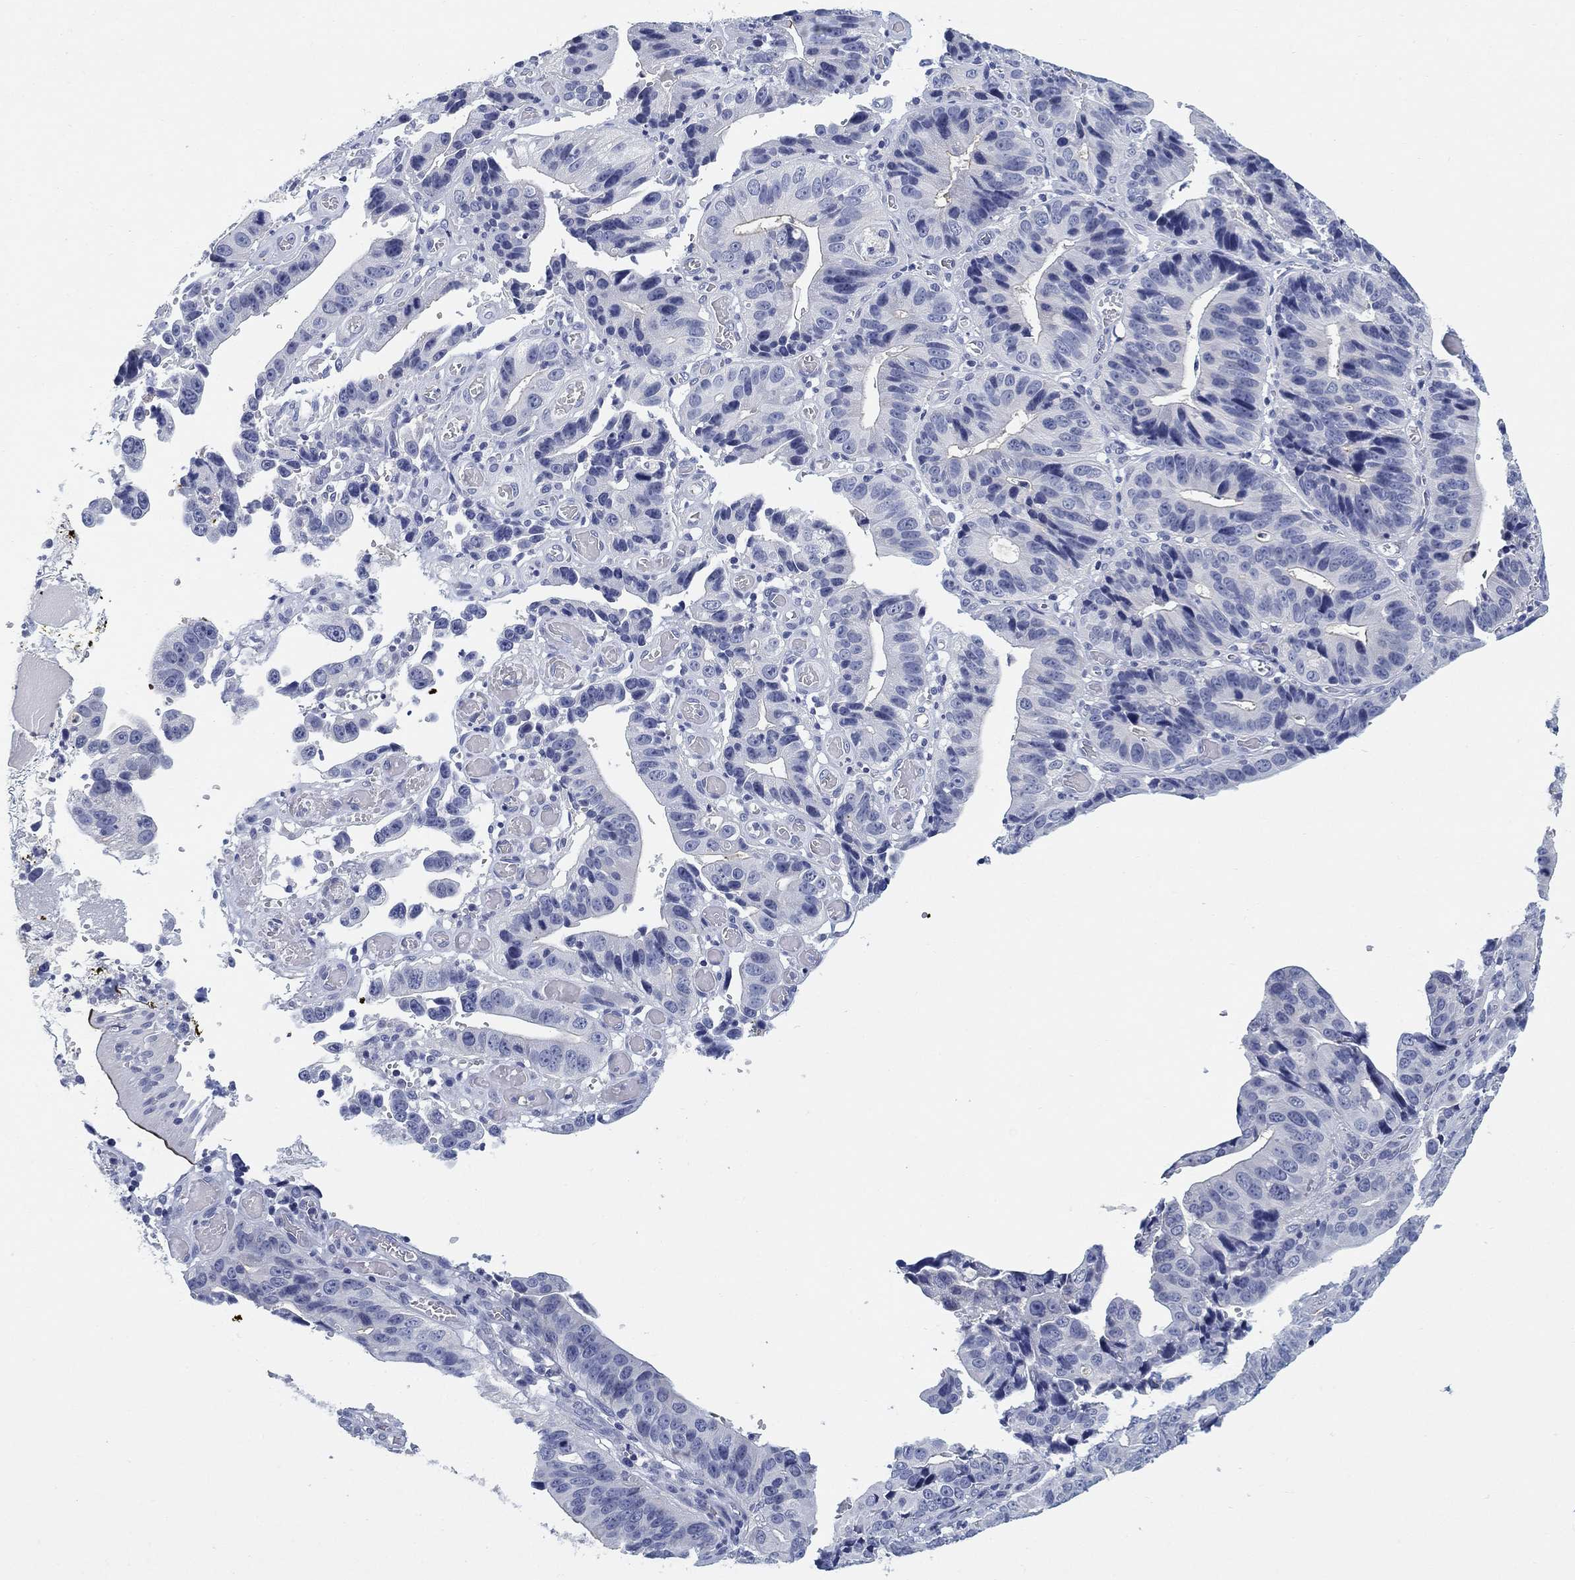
{"staining": {"intensity": "negative", "quantity": "none", "location": "none"}, "tissue": "stomach cancer", "cell_type": "Tumor cells", "image_type": "cancer", "snomed": [{"axis": "morphology", "description": "Adenocarcinoma, NOS"}, {"axis": "topography", "description": "Stomach"}], "caption": "Immunohistochemistry image of stomach cancer stained for a protein (brown), which shows no expression in tumor cells.", "gene": "CLUL1", "patient": {"sex": "male", "age": 84}}